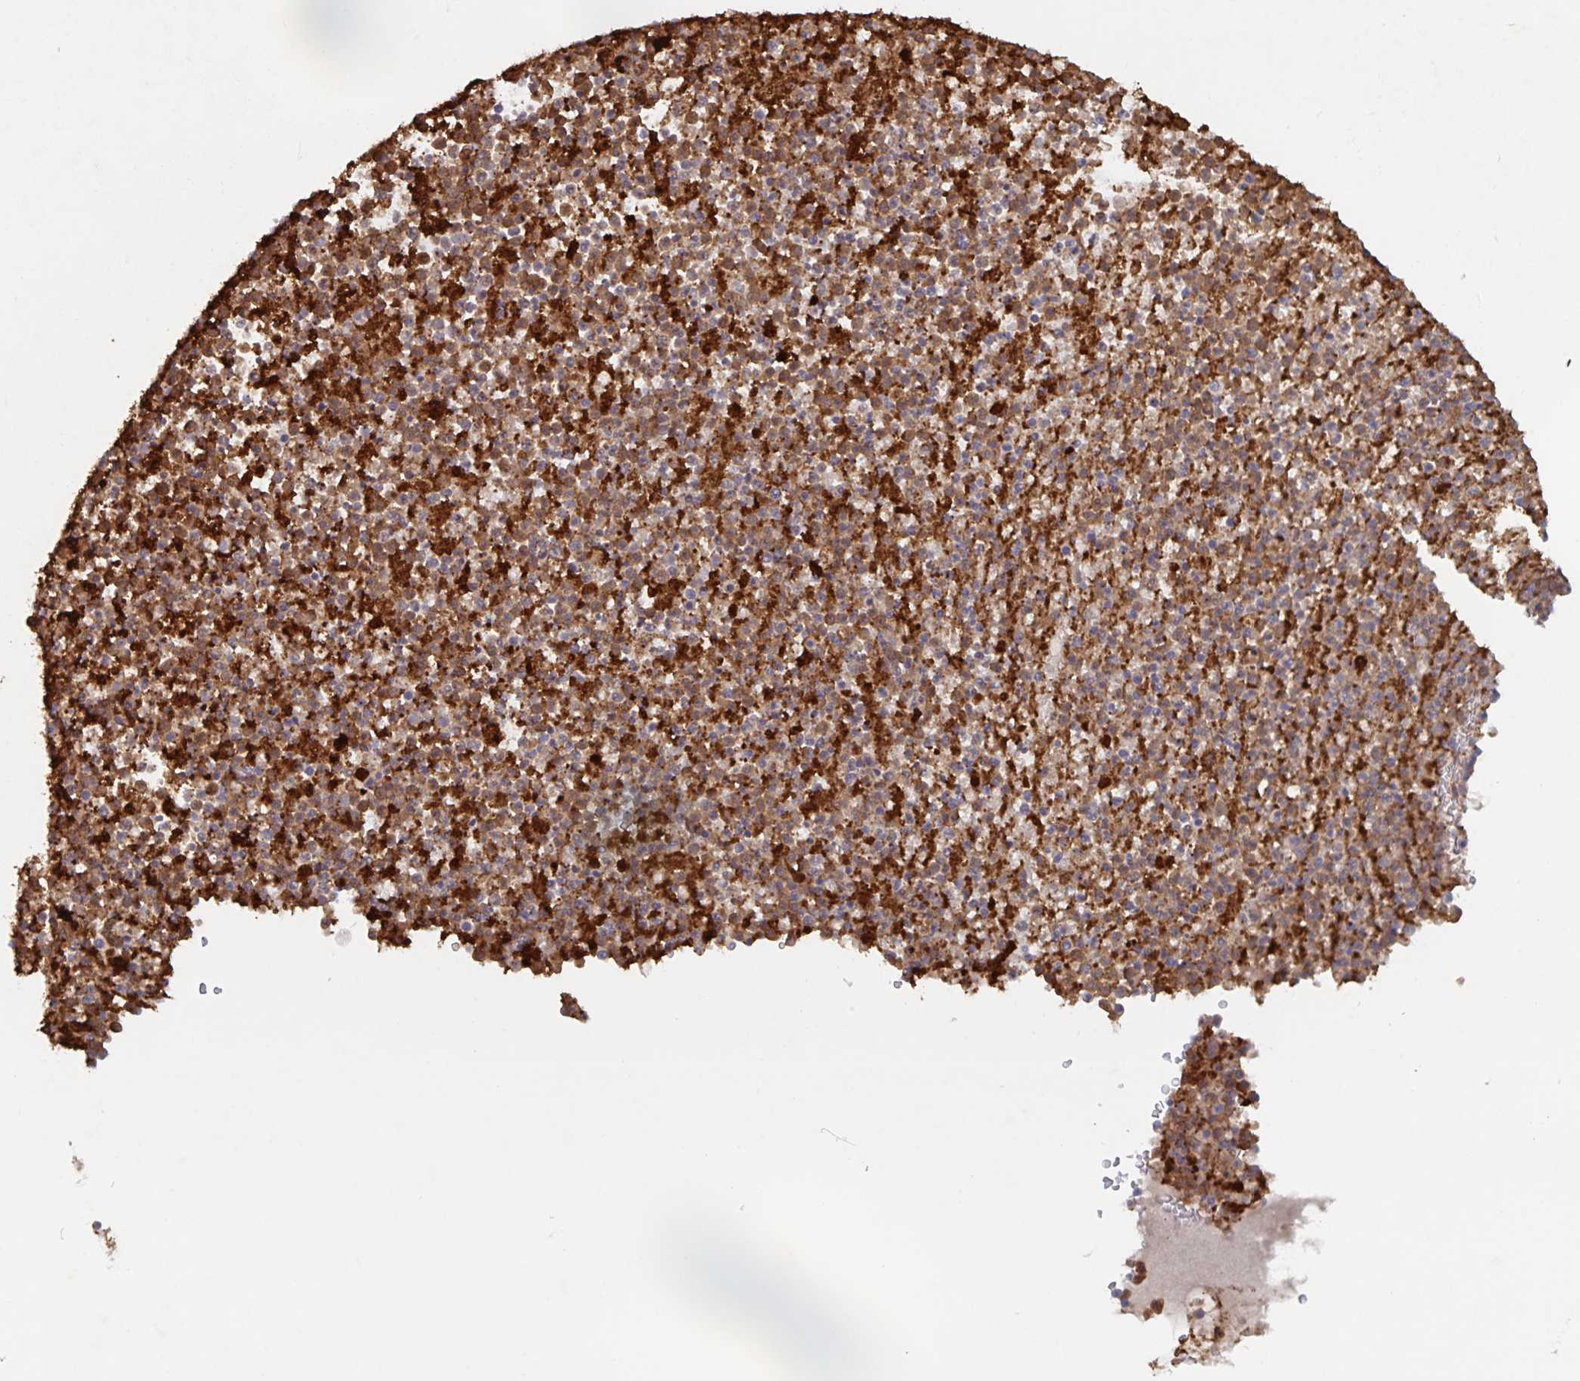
{"staining": {"intensity": "weak", "quantity": "<25%", "location": "cytoplasmic/membranous"}, "tissue": "bronchus", "cell_type": "Respiratory epithelial cells", "image_type": "normal", "snomed": [{"axis": "morphology", "description": "Normal tissue, NOS"}, {"axis": "topography", "description": "Cartilage tissue"}, {"axis": "topography", "description": "Bronchus"}], "caption": "Immunohistochemistry (IHC) image of unremarkable human bronchus stained for a protein (brown), which demonstrates no staining in respiratory epithelial cells. (Brightfield microscopy of DAB (3,3'-diaminobenzidine) immunohistochemistry at high magnification).", "gene": "CDC42BPG", "patient": {"sex": "male", "age": 56}}